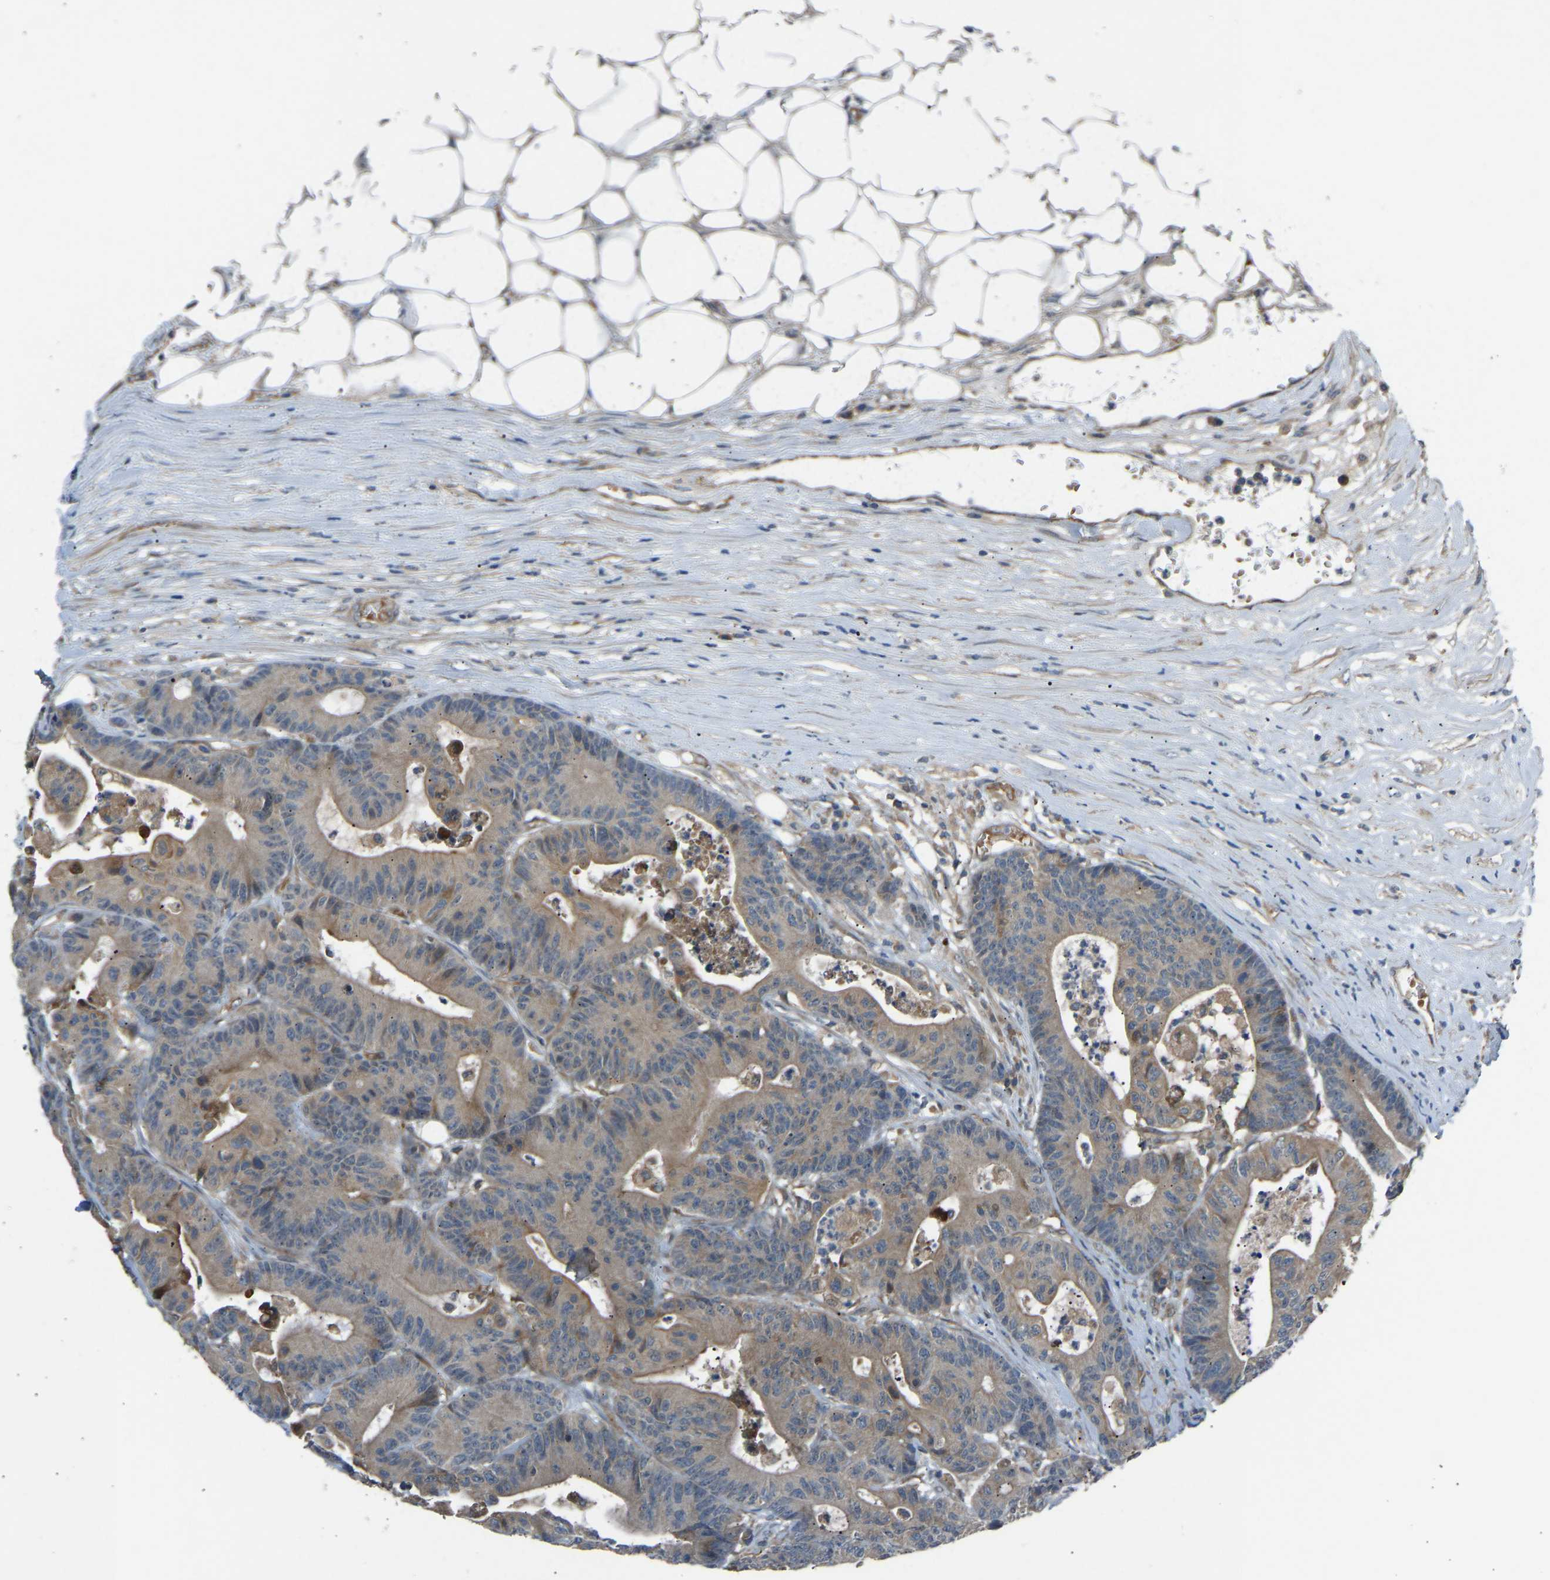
{"staining": {"intensity": "weak", "quantity": "<25%", "location": "cytoplasmic/membranous"}, "tissue": "colorectal cancer", "cell_type": "Tumor cells", "image_type": "cancer", "snomed": [{"axis": "morphology", "description": "Adenocarcinoma, NOS"}, {"axis": "topography", "description": "Colon"}], "caption": "Tumor cells show no significant protein staining in colorectal adenocarcinoma.", "gene": "GAS2L1", "patient": {"sex": "female", "age": 84}}